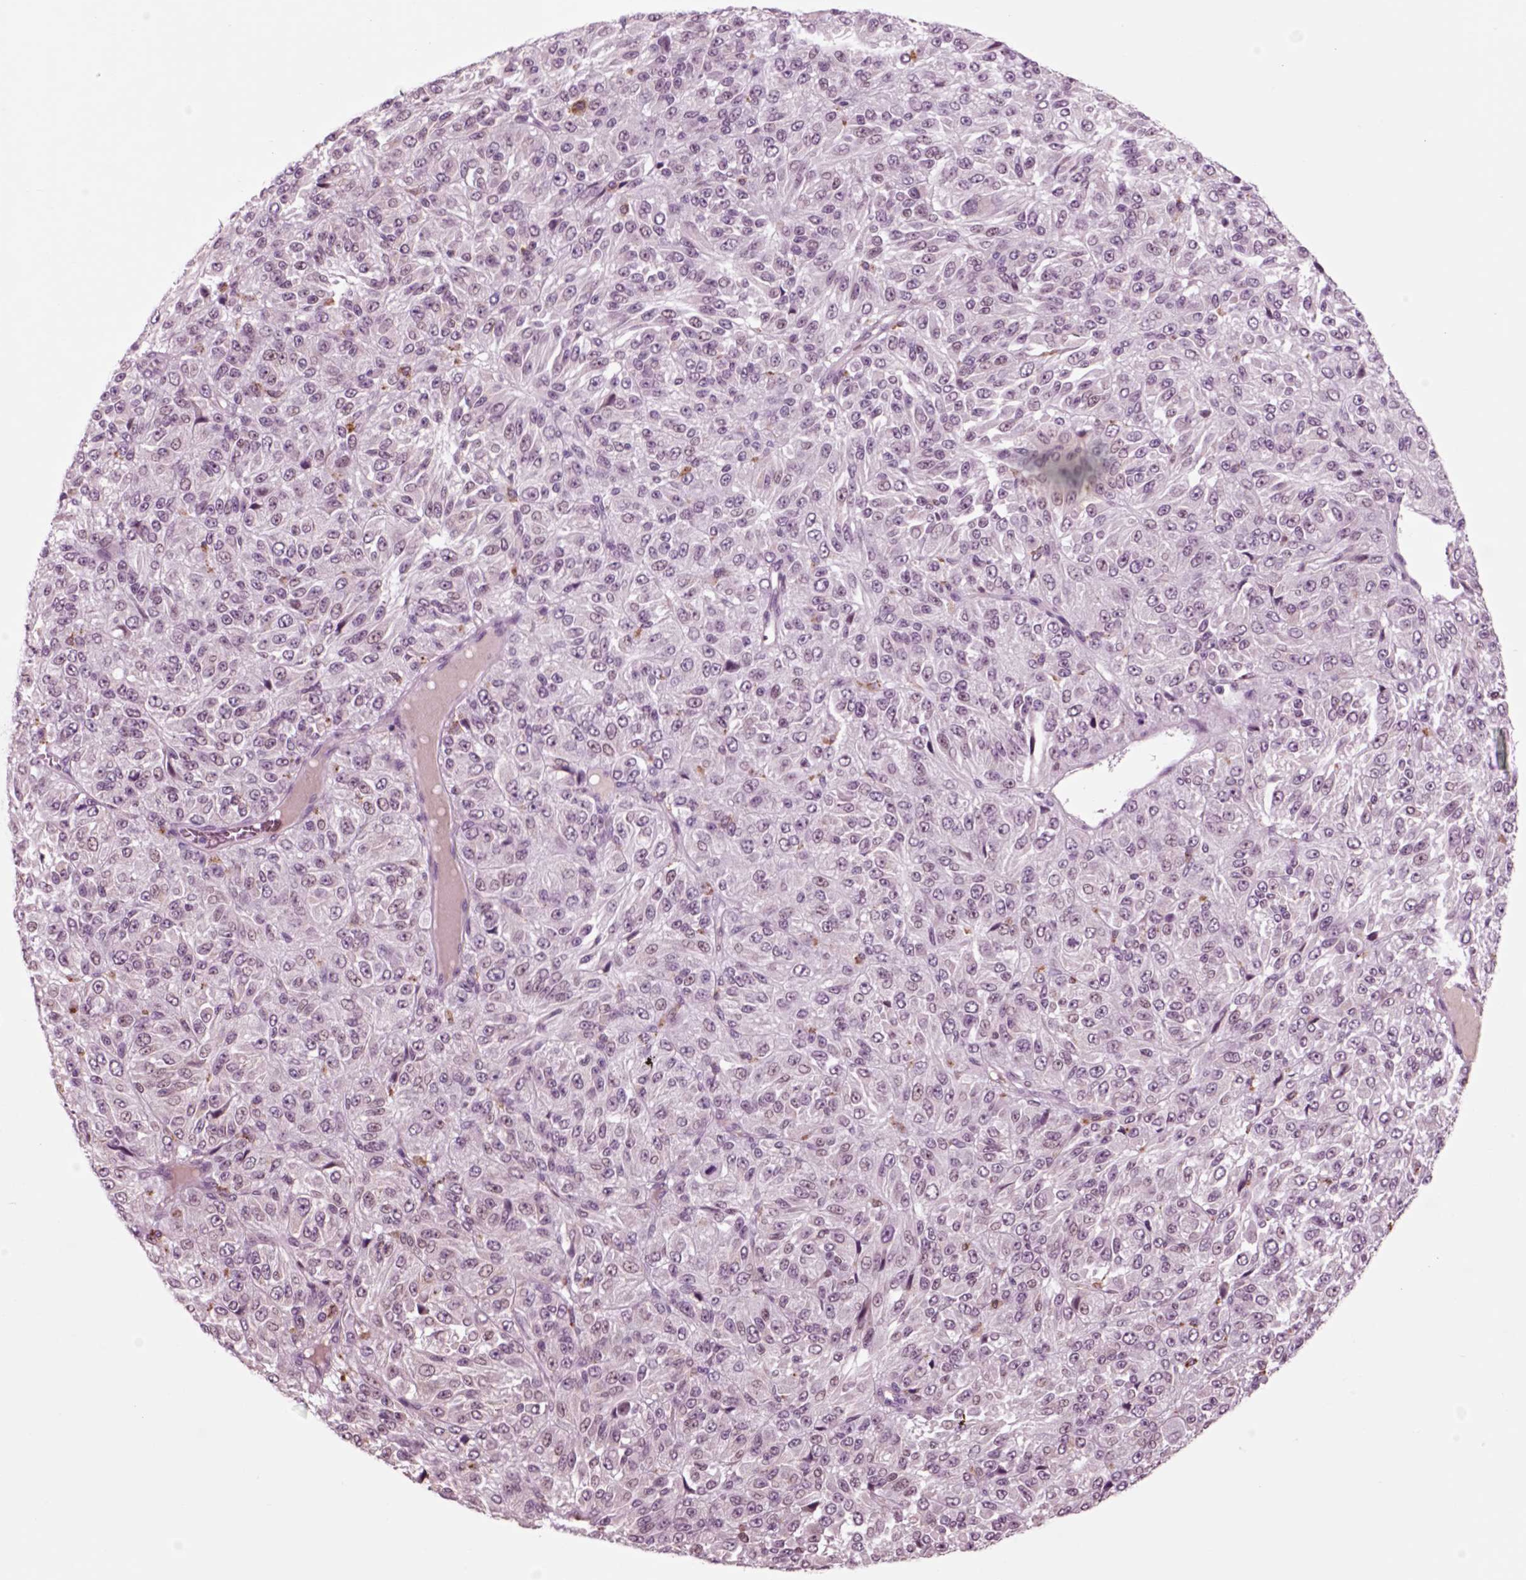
{"staining": {"intensity": "negative", "quantity": "none", "location": "none"}, "tissue": "melanoma", "cell_type": "Tumor cells", "image_type": "cancer", "snomed": [{"axis": "morphology", "description": "Malignant melanoma, Metastatic site"}, {"axis": "topography", "description": "Brain"}], "caption": "Melanoma was stained to show a protein in brown. There is no significant staining in tumor cells.", "gene": "CHGB", "patient": {"sex": "female", "age": 56}}